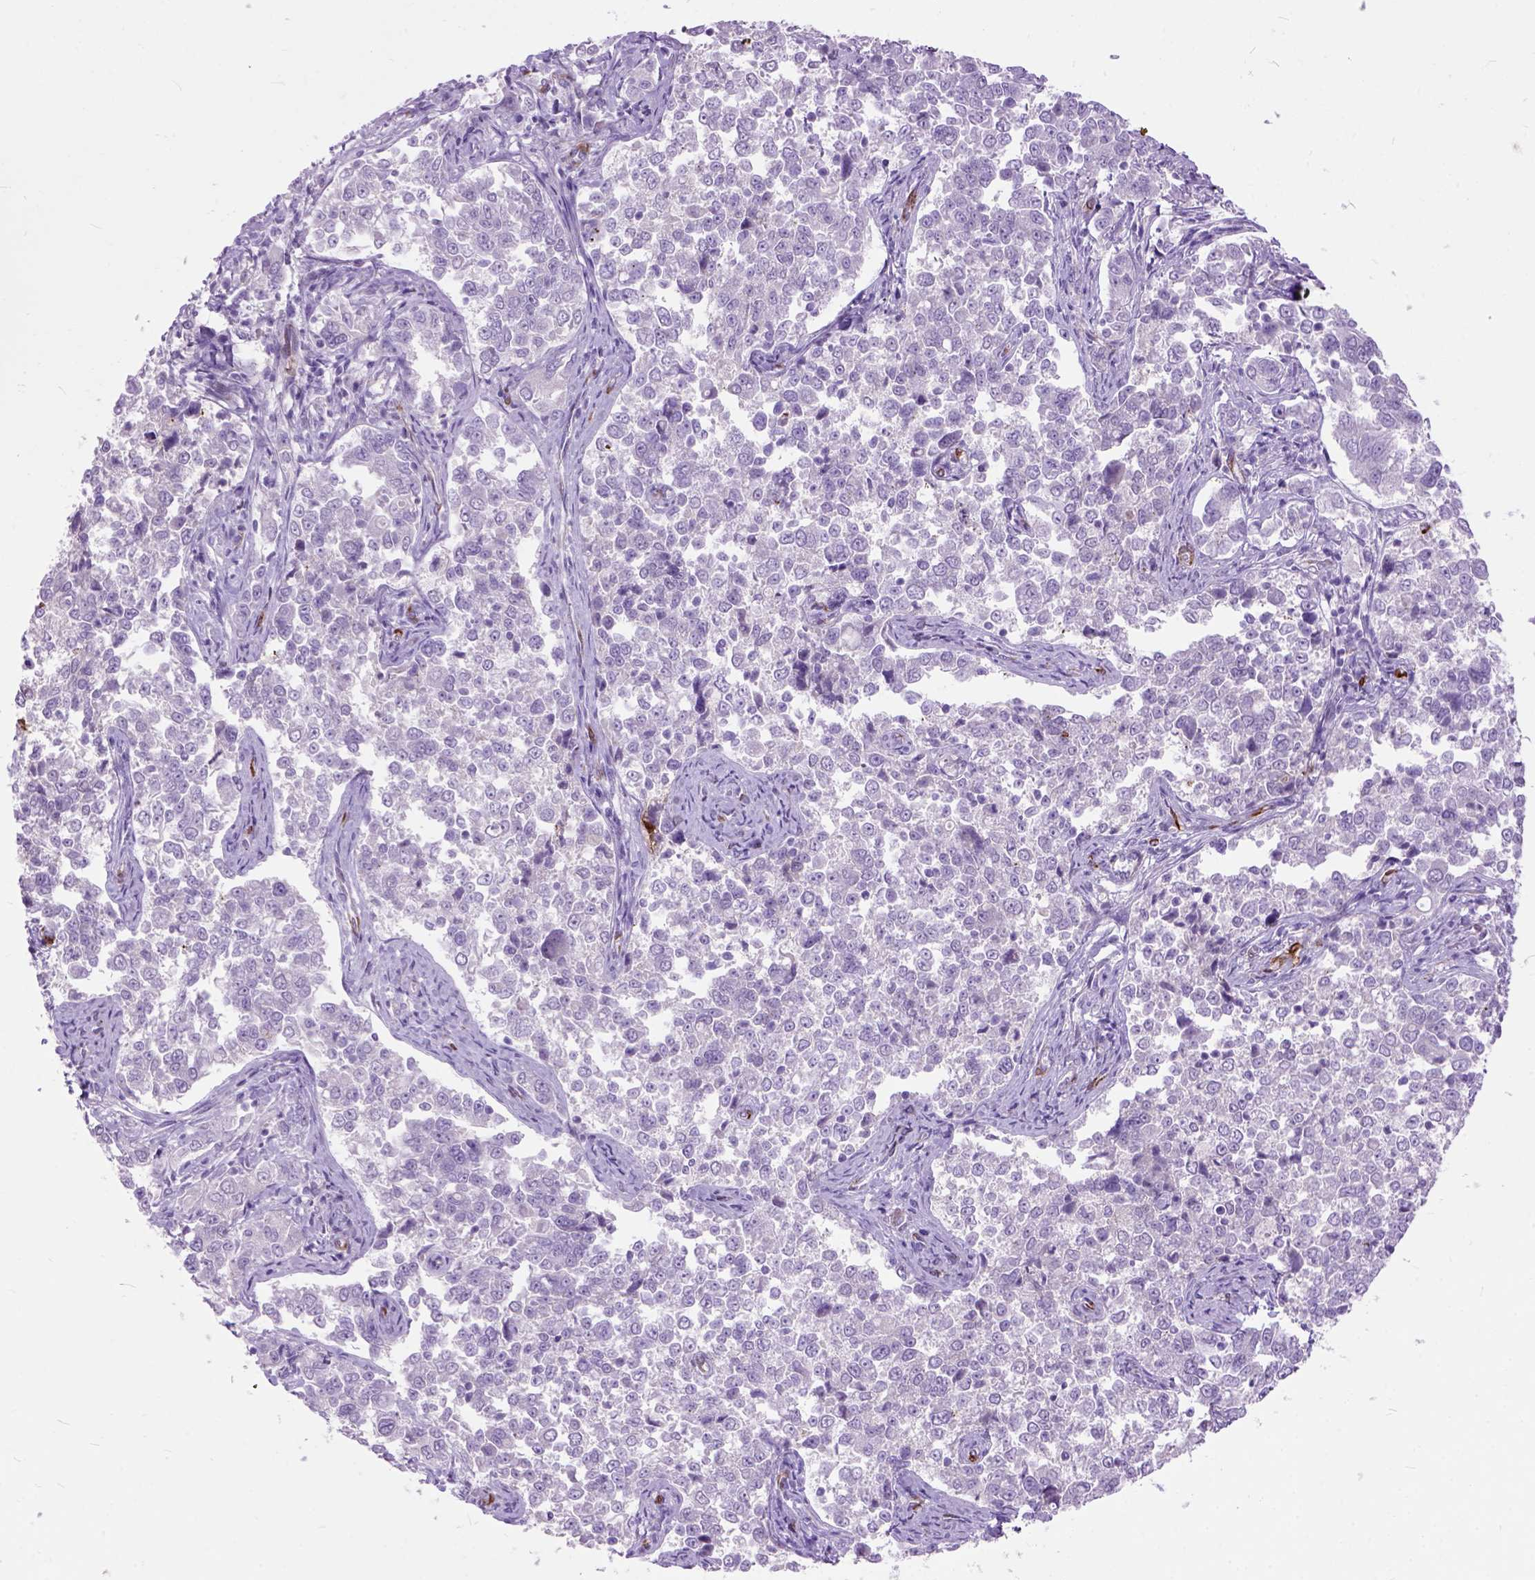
{"staining": {"intensity": "negative", "quantity": "none", "location": "none"}, "tissue": "endometrial cancer", "cell_type": "Tumor cells", "image_type": "cancer", "snomed": [{"axis": "morphology", "description": "Adenocarcinoma, NOS"}, {"axis": "topography", "description": "Endometrium"}], "caption": "This is an immunohistochemistry (IHC) micrograph of adenocarcinoma (endometrial). There is no positivity in tumor cells.", "gene": "MAPT", "patient": {"sex": "female", "age": 43}}